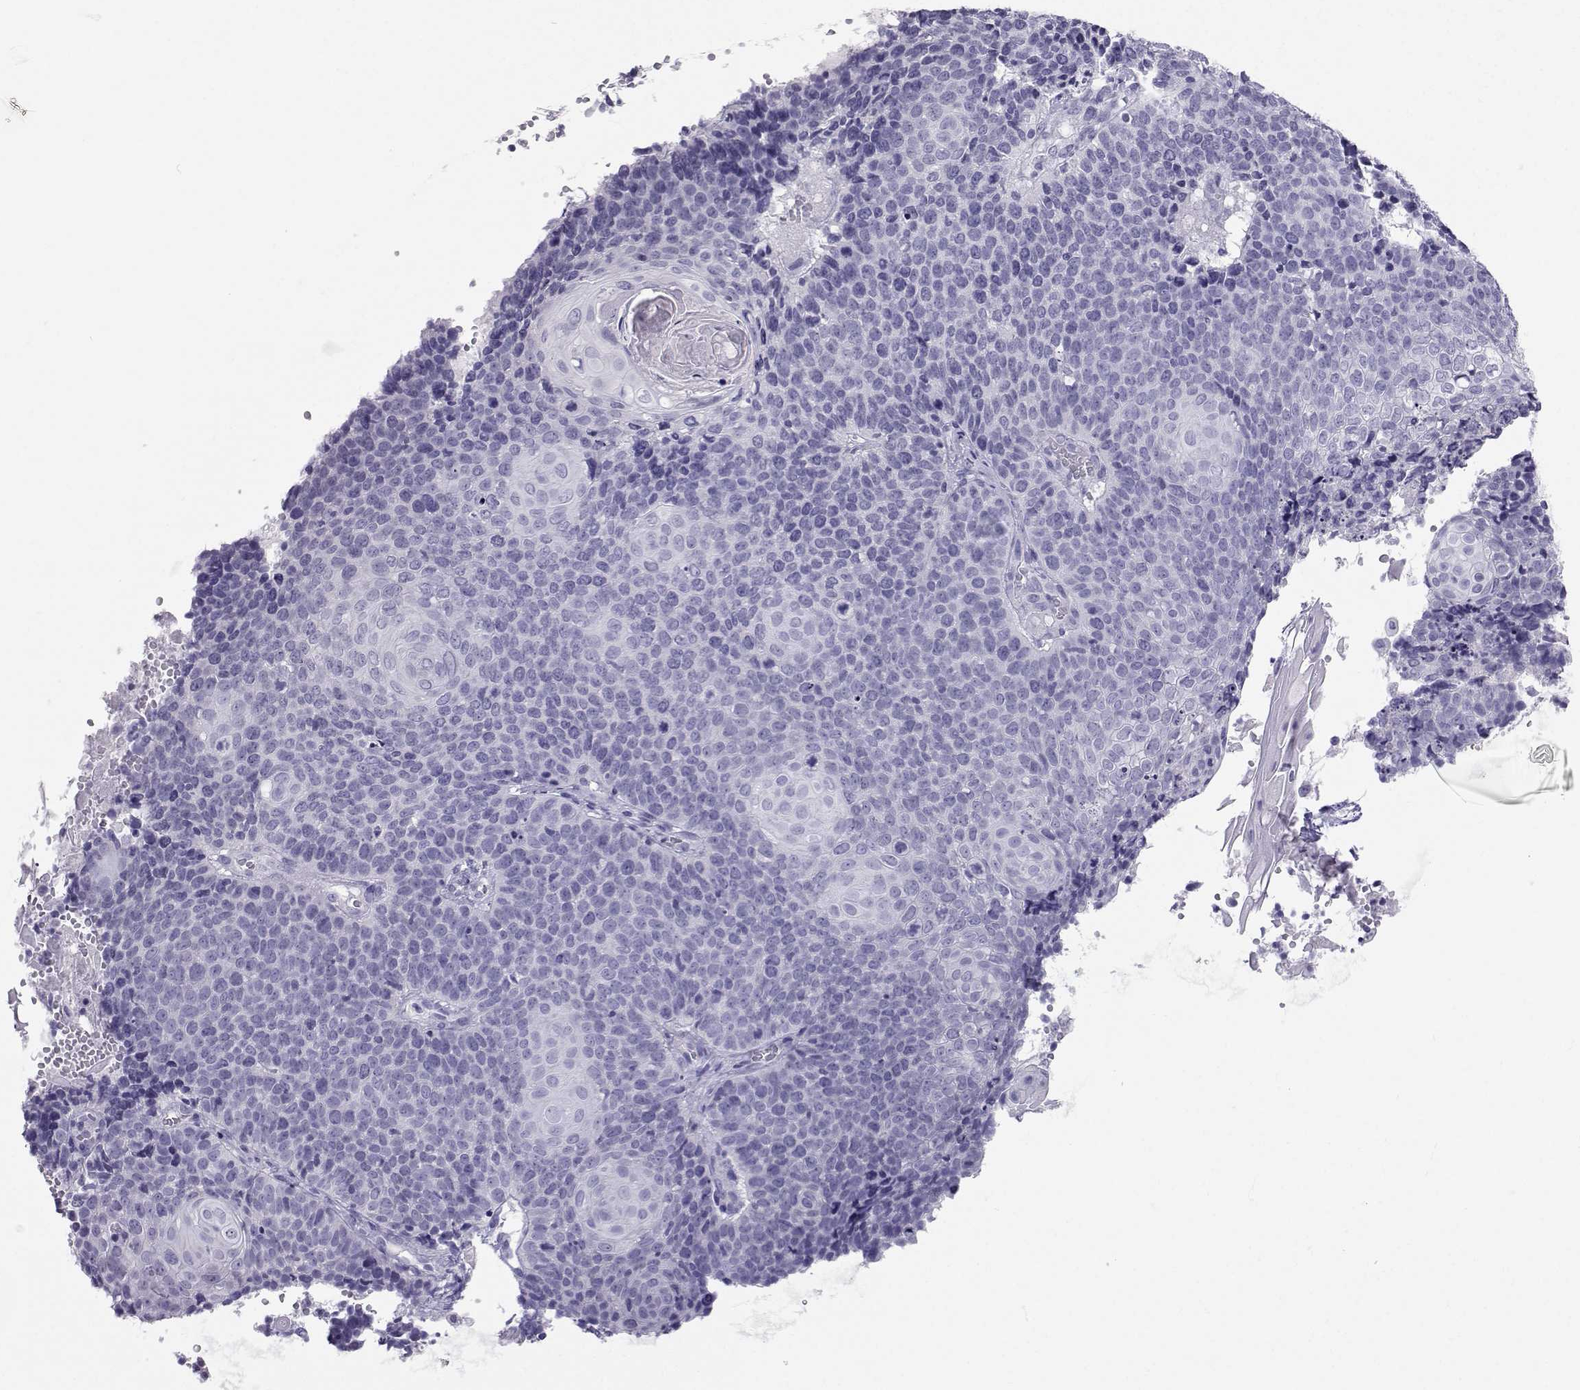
{"staining": {"intensity": "negative", "quantity": "none", "location": "none"}, "tissue": "cervical cancer", "cell_type": "Tumor cells", "image_type": "cancer", "snomed": [{"axis": "morphology", "description": "Squamous cell carcinoma, NOS"}, {"axis": "topography", "description": "Cervix"}], "caption": "This is an immunohistochemistry photomicrograph of human cervical squamous cell carcinoma. There is no expression in tumor cells.", "gene": "SLC6A3", "patient": {"sex": "female", "age": 39}}